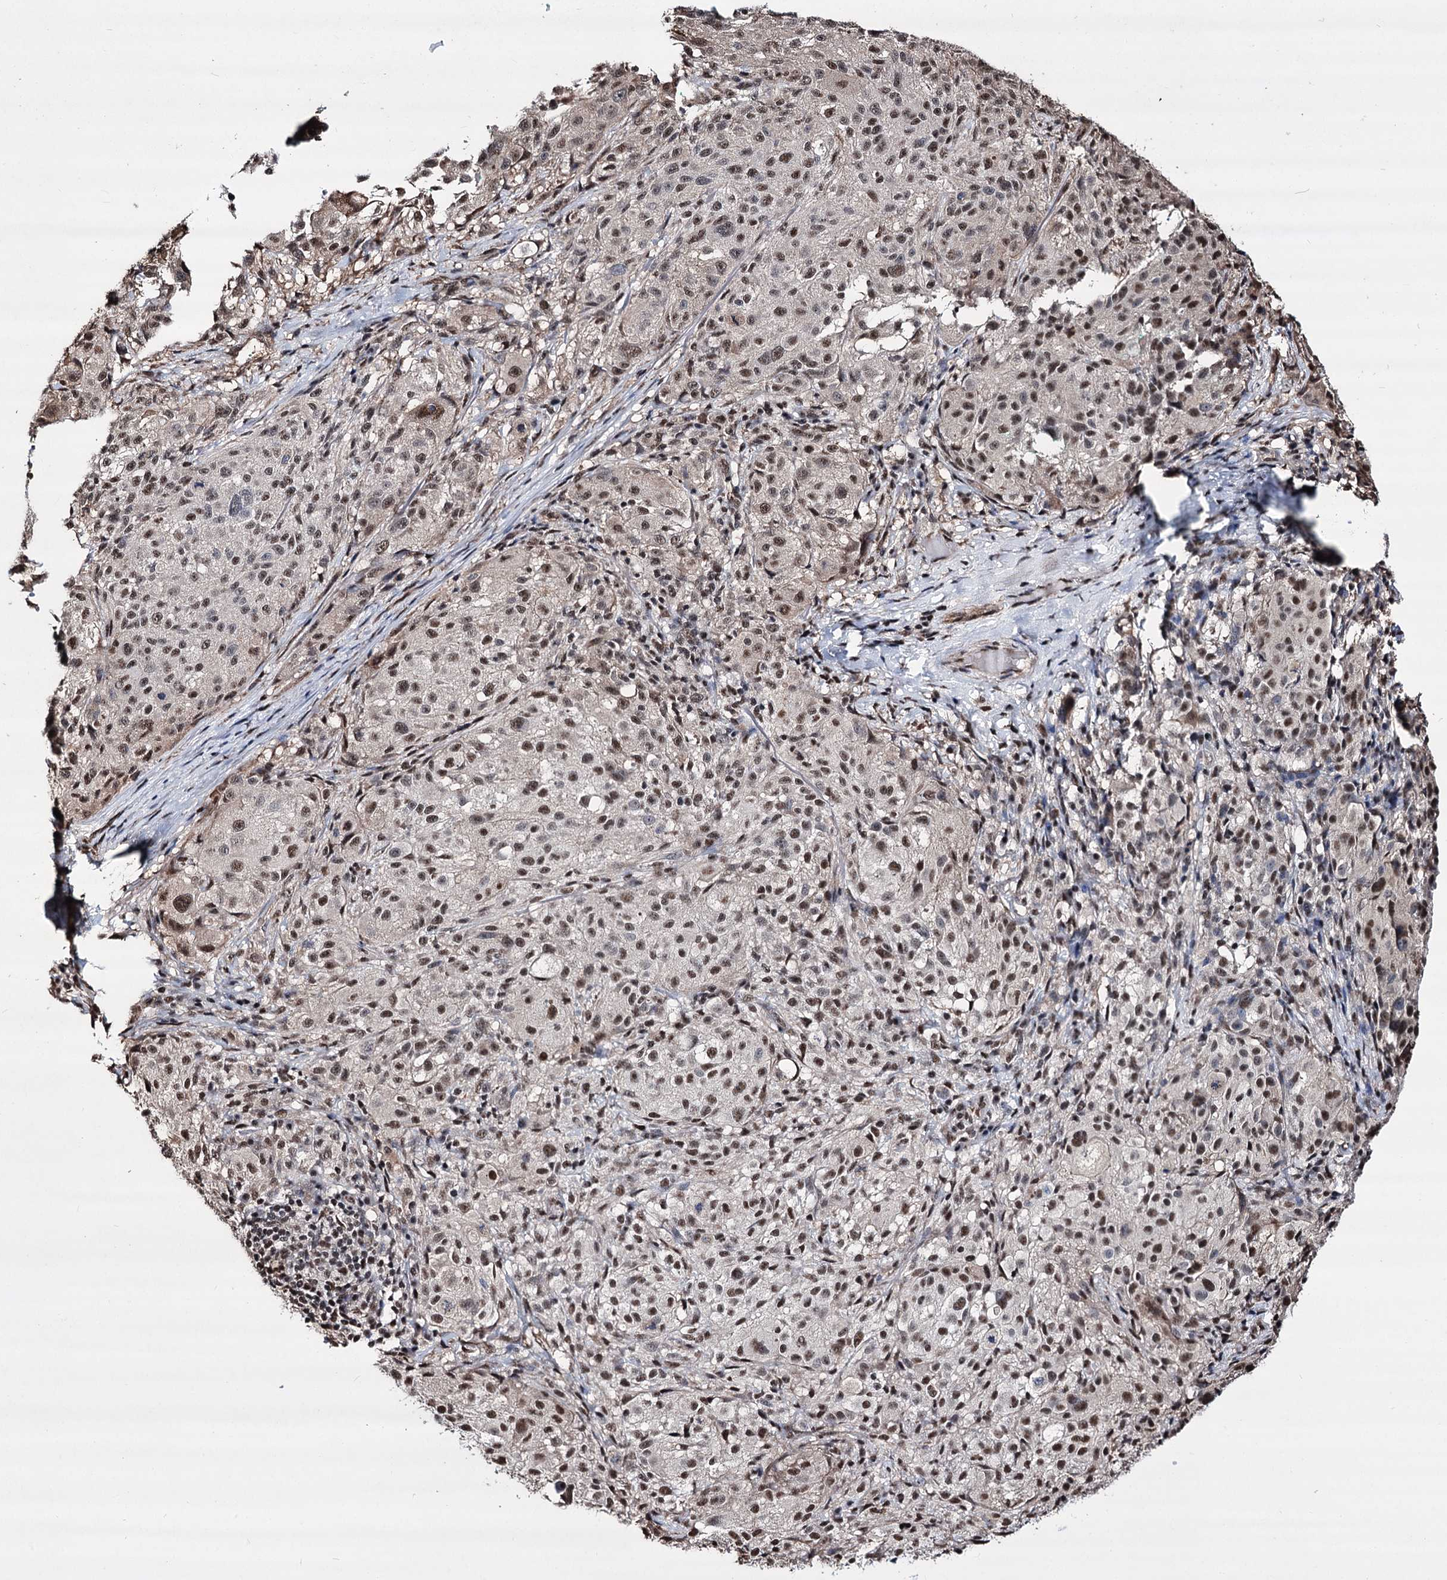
{"staining": {"intensity": "moderate", "quantity": ">75%", "location": "nuclear"}, "tissue": "melanoma", "cell_type": "Tumor cells", "image_type": "cancer", "snomed": [{"axis": "morphology", "description": "Necrosis, NOS"}, {"axis": "morphology", "description": "Malignant melanoma, NOS"}, {"axis": "topography", "description": "Skin"}], "caption": "Protein analysis of malignant melanoma tissue exhibits moderate nuclear staining in about >75% of tumor cells. (DAB (3,3'-diaminobenzidine) IHC with brightfield microscopy, high magnification).", "gene": "CHMP7", "patient": {"sex": "female", "age": 87}}